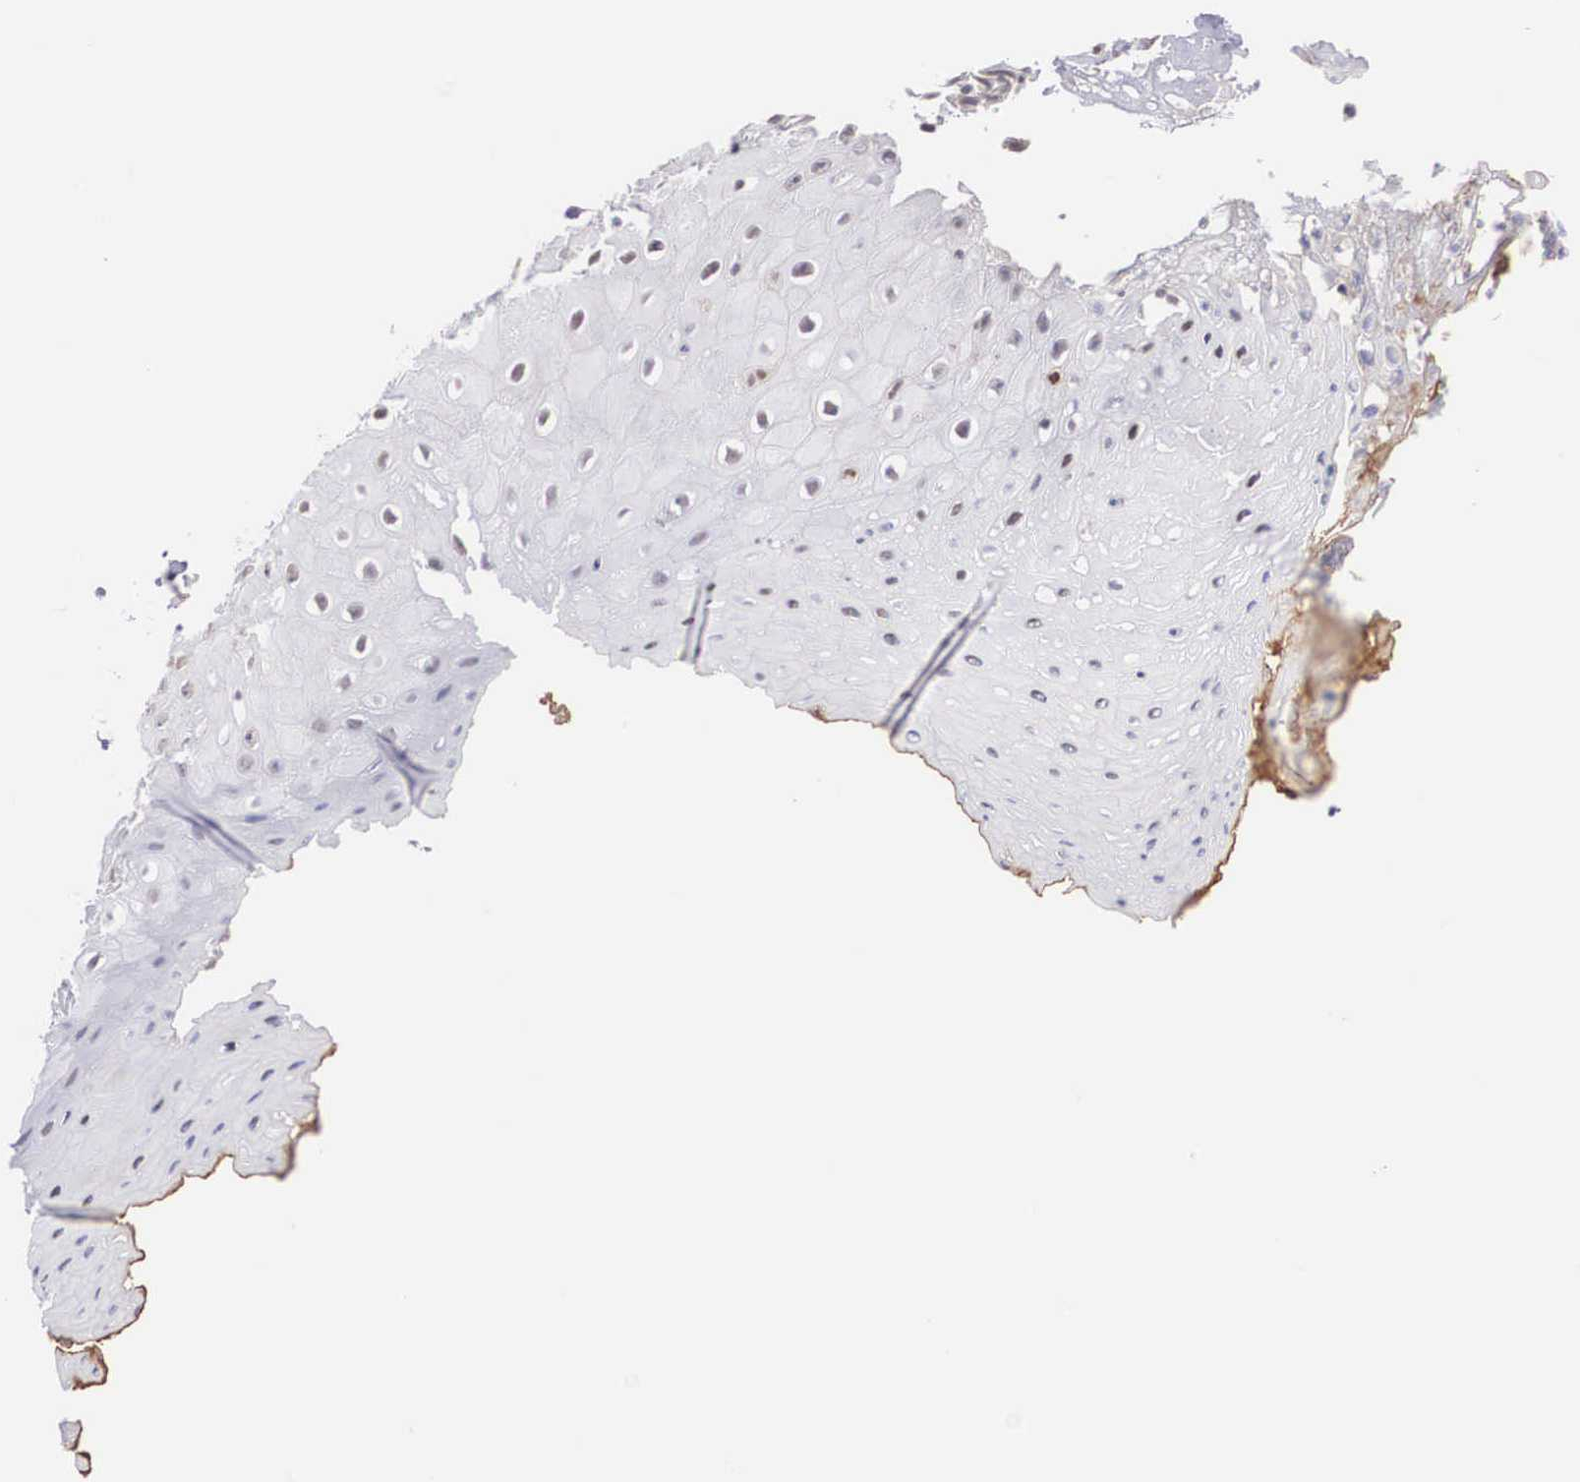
{"staining": {"intensity": "weak", "quantity": "25%-75%", "location": "nuclear"}, "tissue": "skin", "cell_type": "Epidermal cells", "image_type": "normal", "snomed": [{"axis": "morphology", "description": "Normal tissue, NOS"}, {"axis": "topography", "description": "Skin"}, {"axis": "topography", "description": "Anal"}], "caption": "This micrograph demonstrates immunohistochemistry staining of normal human skin, with low weak nuclear expression in approximately 25%-75% of epidermal cells.", "gene": "NR4A2", "patient": {"sex": "male", "age": 61}}